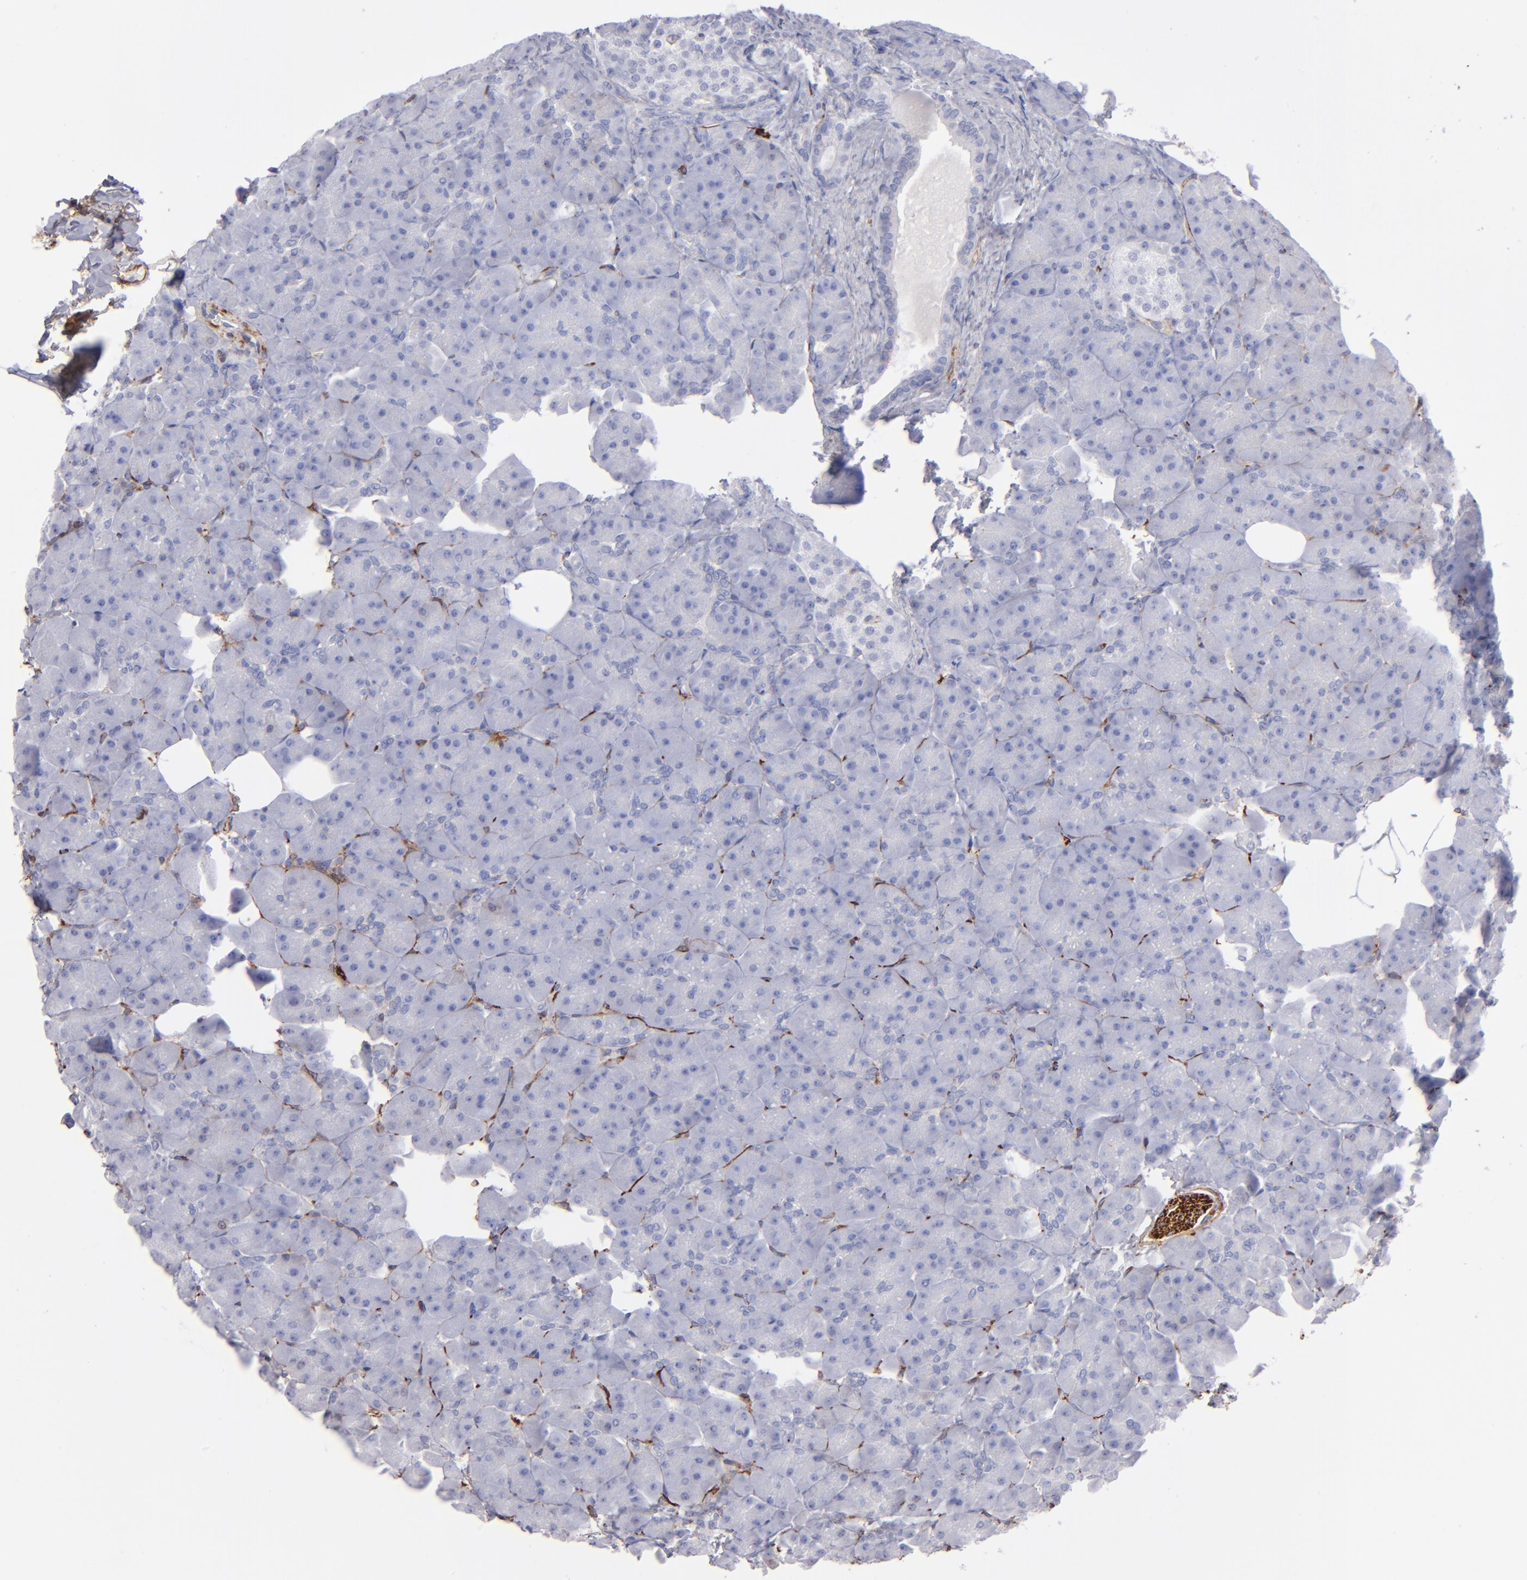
{"staining": {"intensity": "negative", "quantity": "none", "location": "none"}, "tissue": "pancreas", "cell_type": "Exocrine glandular cells", "image_type": "normal", "snomed": [{"axis": "morphology", "description": "Normal tissue, NOS"}, {"axis": "topography", "description": "Pancreas"}], "caption": "The histopathology image reveals no staining of exocrine glandular cells in benign pancreas. (DAB (3,3'-diaminobenzidine) IHC visualized using brightfield microscopy, high magnification).", "gene": "AHNAK2", "patient": {"sex": "male", "age": 66}}